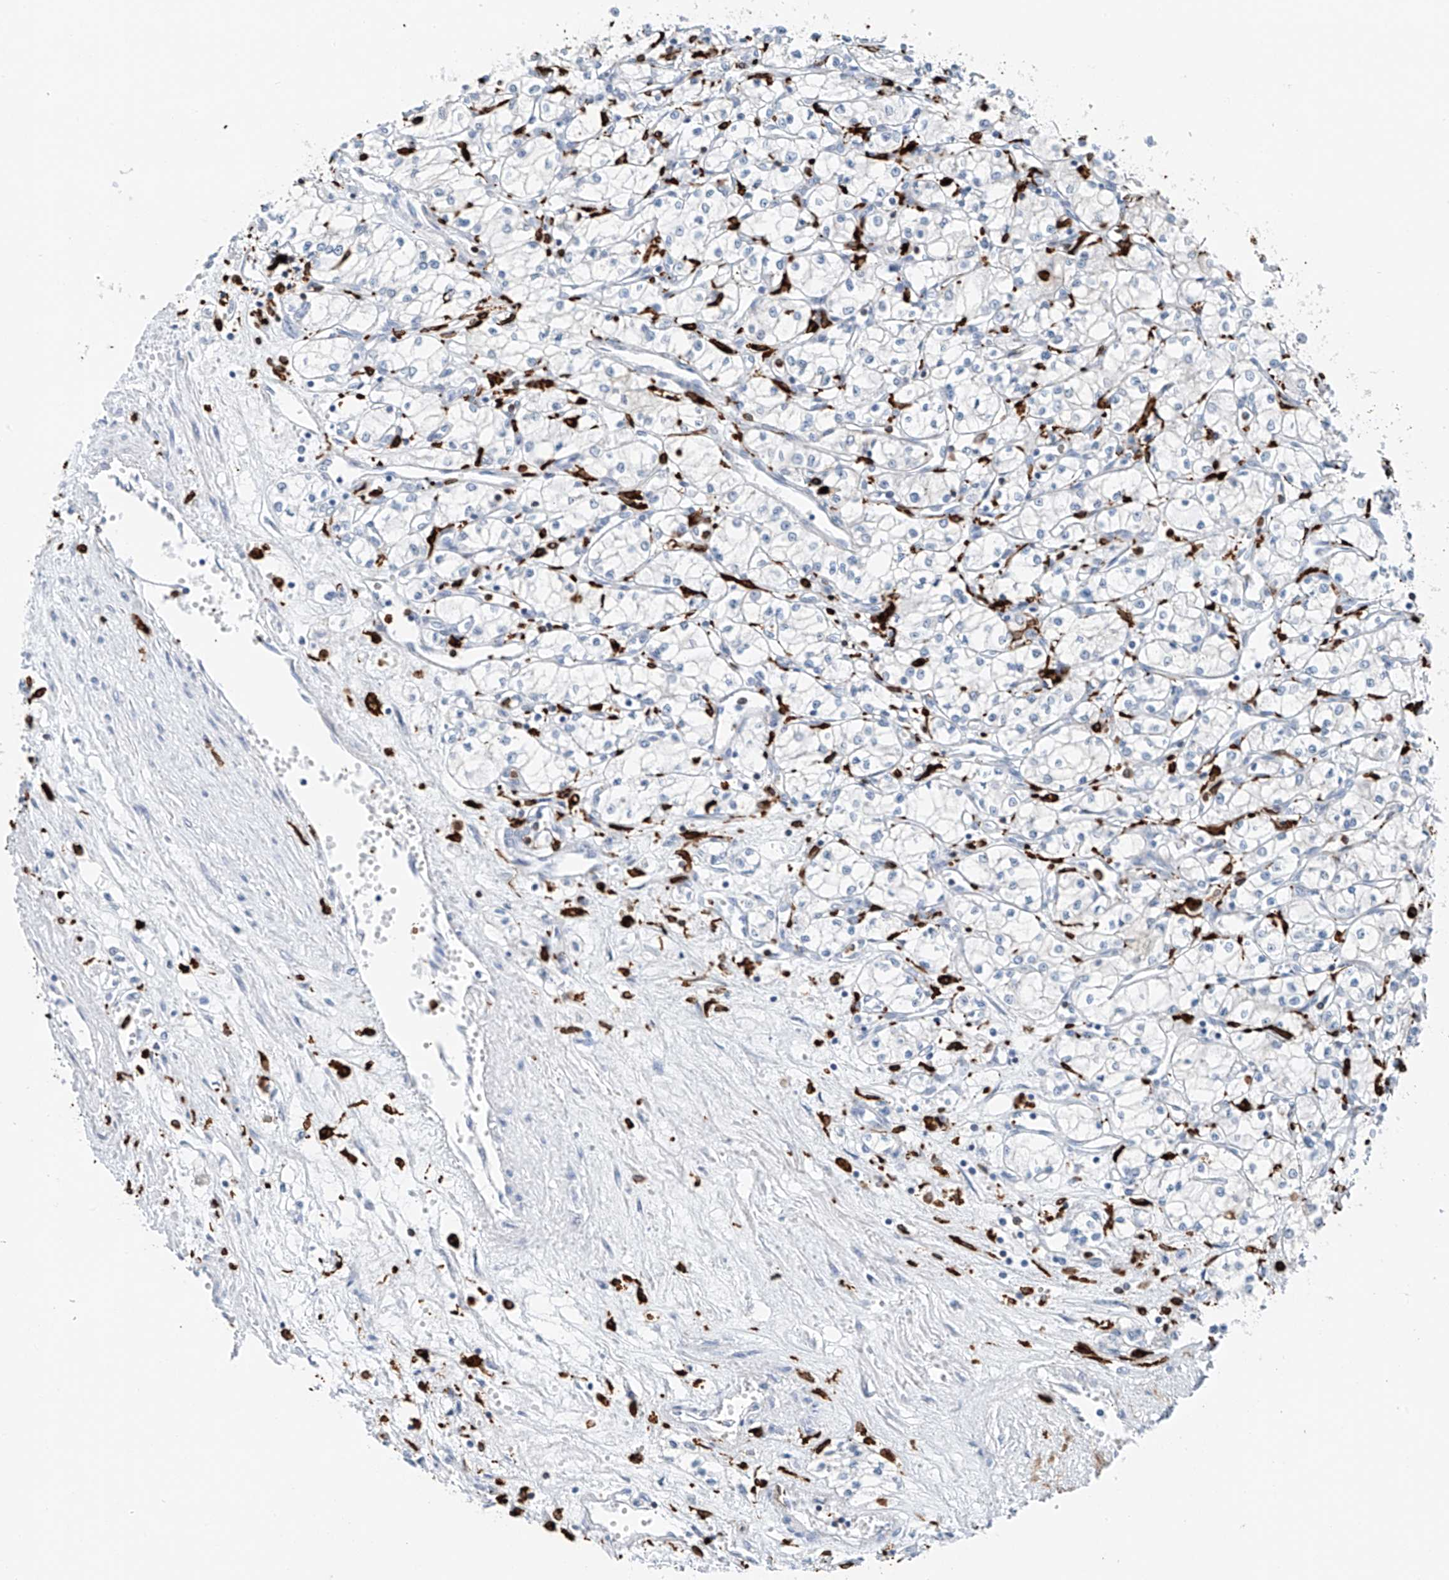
{"staining": {"intensity": "negative", "quantity": "none", "location": "none"}, "tissue": "renal cancer", "cell_type": "Tumor cells", "image_type": "cancer", "snomed": [{"axis": "morphology", "description": "Adenocarcinoma, NOS"}, {"axis": "topography", "description": "Kidney"}], "caption": "A high-resolution photomicrograph shows immunohistochemistry (IHC) staining of renal cancer, which shows no significant staining in tumor cells.", "gene": "TBXAS1", "patient": {"sex": "male", "age": 59}}